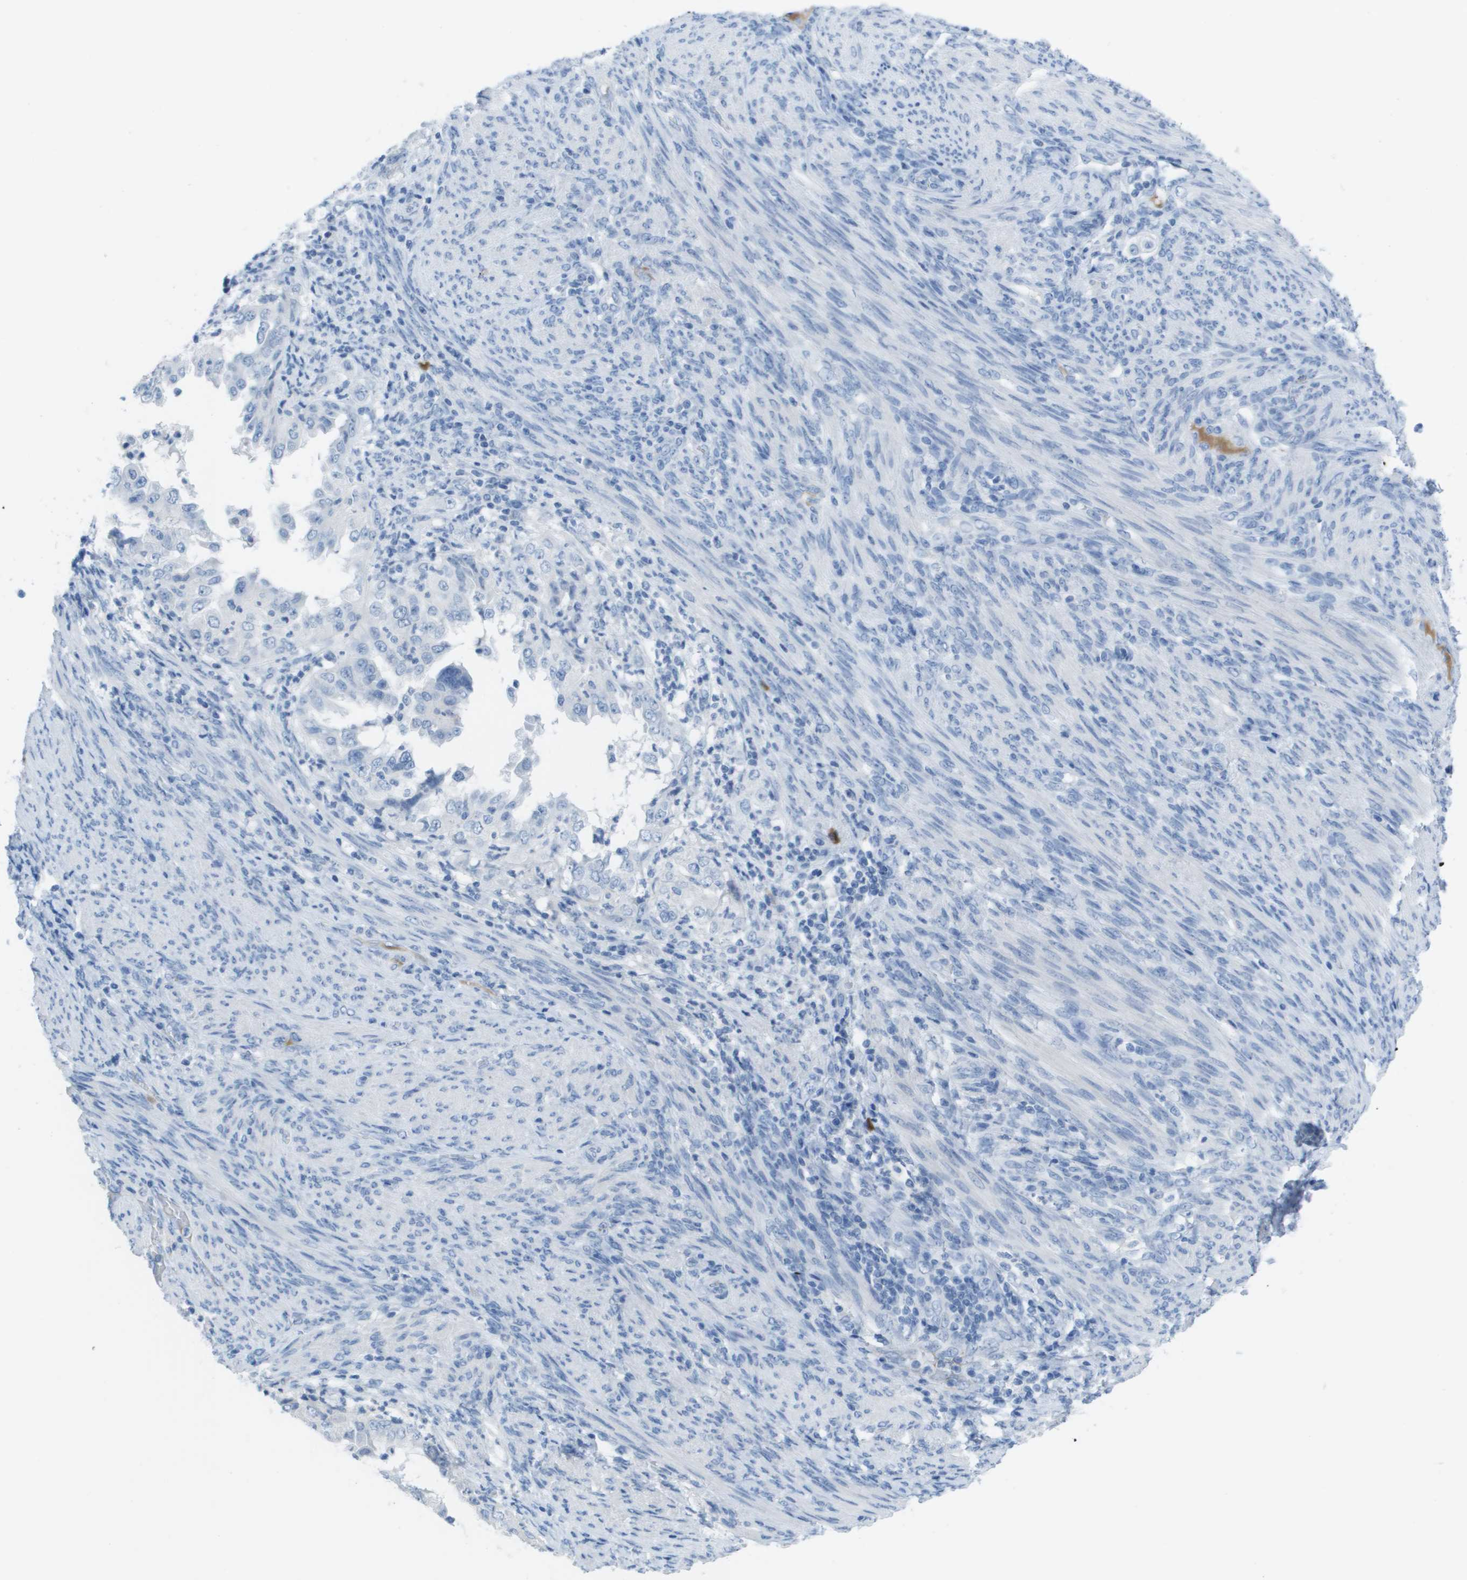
{"staining": {"intensity": "negative", "quantity": "none", "location": "none"}, "tissue": "endometrial cancer", "cell_type": "Tumor cells", "image_type": "cancer", "snomed": [{"axis": "morphology", "description": "Adenocarcinoma, NOS"}, {"axis": "topography", "description": "Endometrium"}], "caption": "Immunohistochemistry image of neoplastic tissue: human adenocarcinoma (endometrial) stained with DAB displays no significant protein positivity in tumor cells.", "gene": "GPR18", "patient": {"sex": "female", "age": 85}}